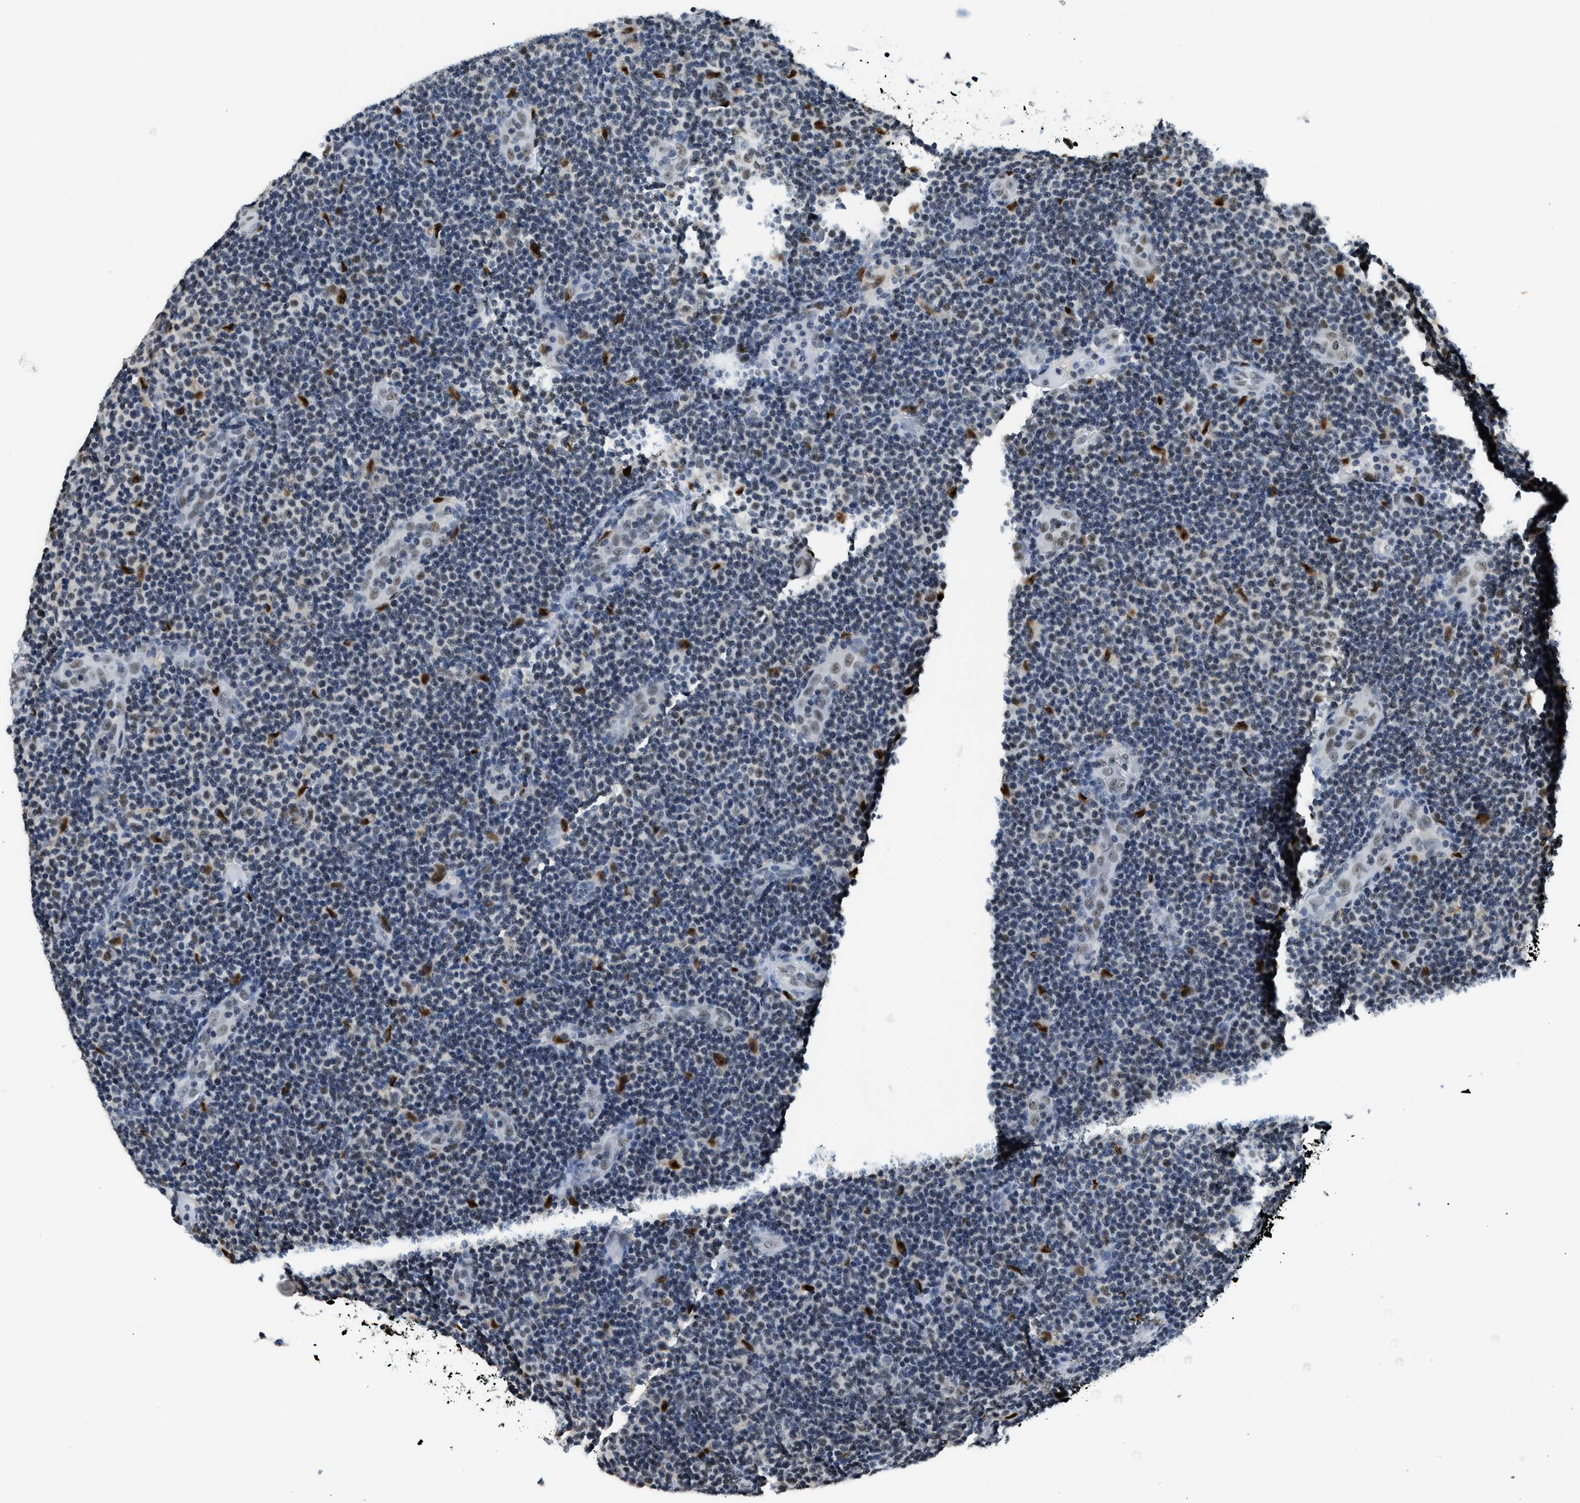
{"staining": {"intensity": "negative", "quantity": "none", "location": "none"}, "tissue": "lymphoma", "cell_type": "Tumor cells", "image_type": "cancer", "snomed": [{"axis": "morphology", "description": "Malignant lymphoma, non-Hodgkin's type, Low grade"}, {"axis": "topography", "description": "Lymph node"}], "caption": "Lymphoma stained for a protein using immunohistochemistry (IHC) demonstrates no staining tumor cells.", "gene": "ALX1", "patient": {"sex": "male", "age": 83}}